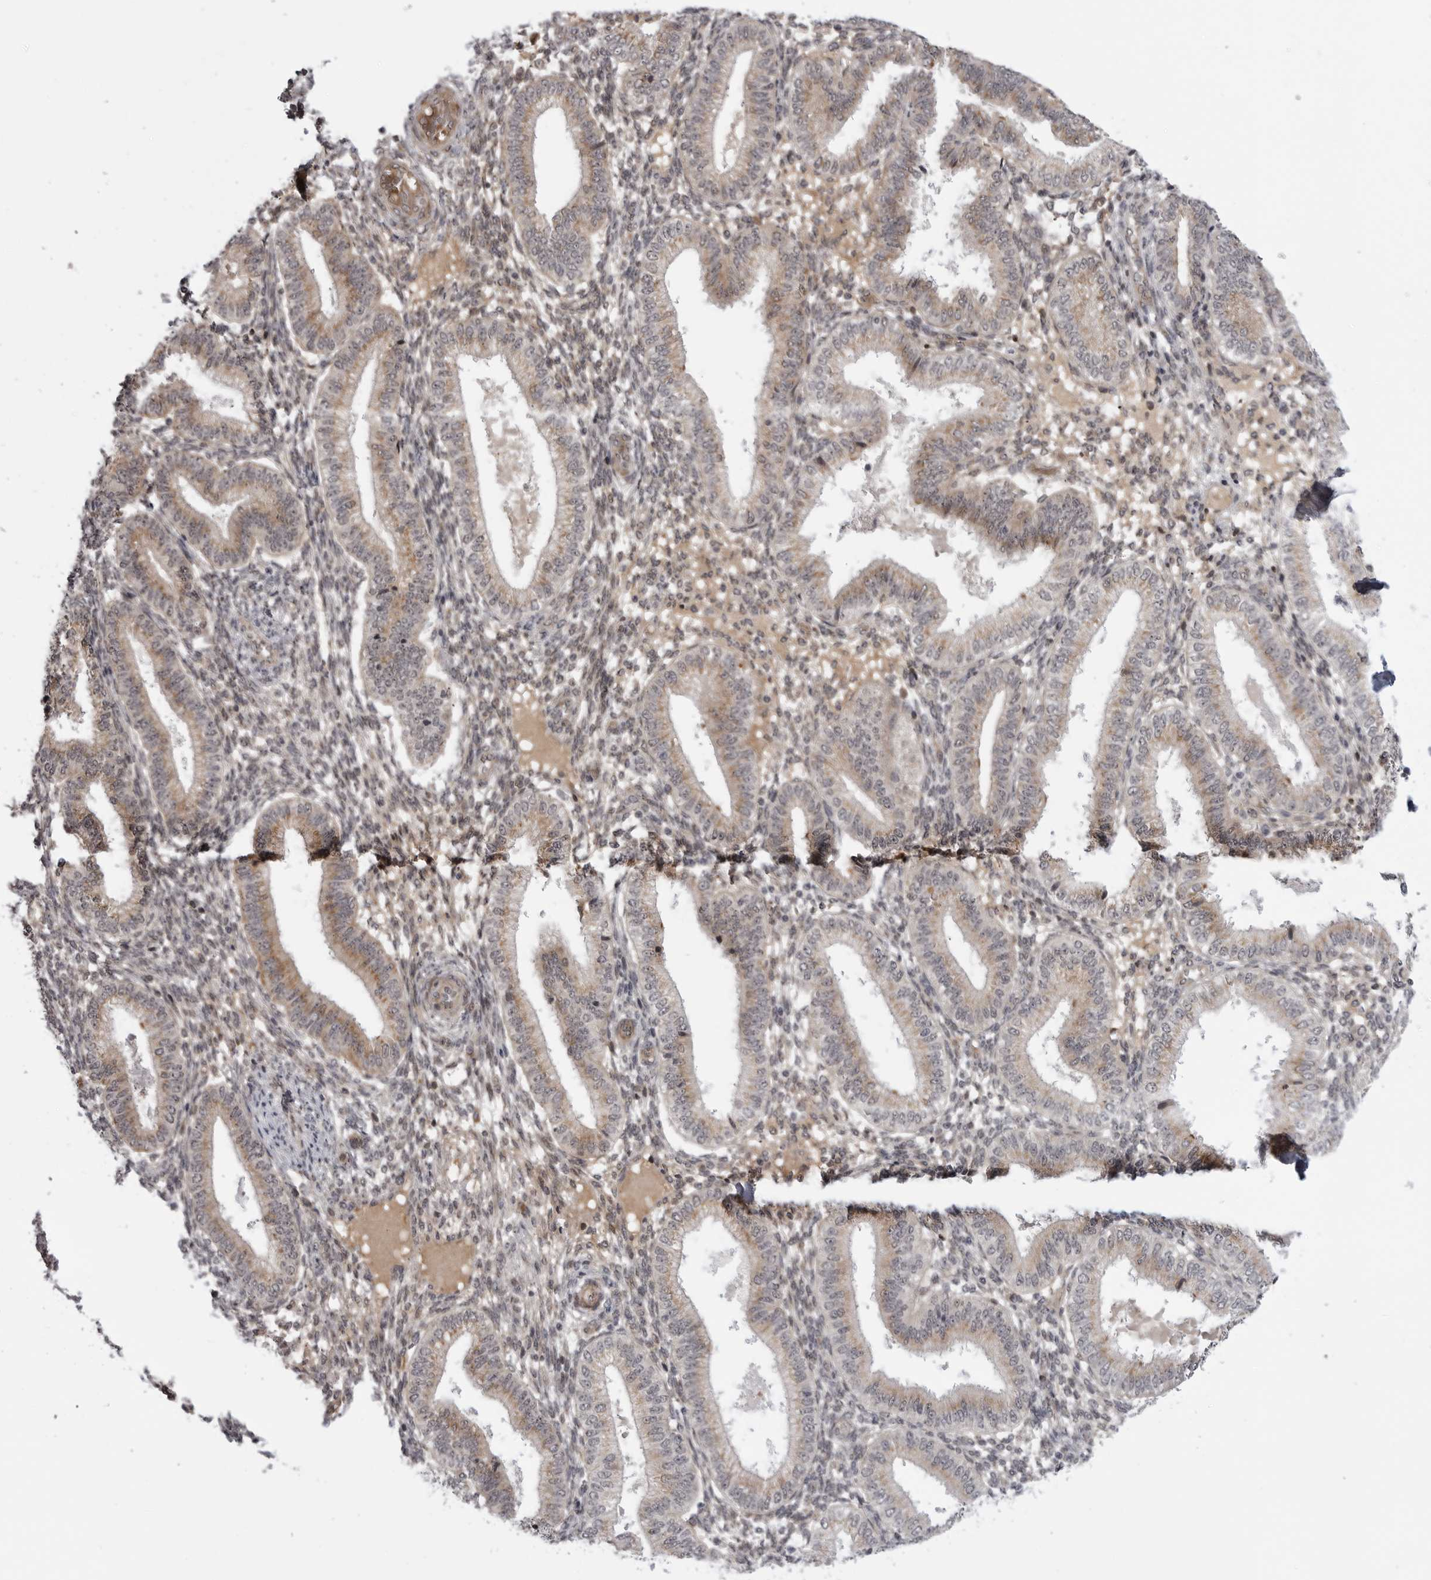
{"staining": {"intensity": "weak", "quantity": "25%-75%", "location": "nuclear"}, "tissue": "endometrium", "cell_type": "Cells in endometrial stroma", "image_type": "normal", "snomed": [{"axis": "morphology", "description": "Normal tissue, NOS"}, {"axis": "topography", "description": "Endometrium"}], "caption": "The micrograph displays staining of normal endometrium, revealing weak nuclear protein staining (brown color) within cells in endometrial stroma.", "gene": "LRRC45", "patient": {"sex": "female", "age": 39}}